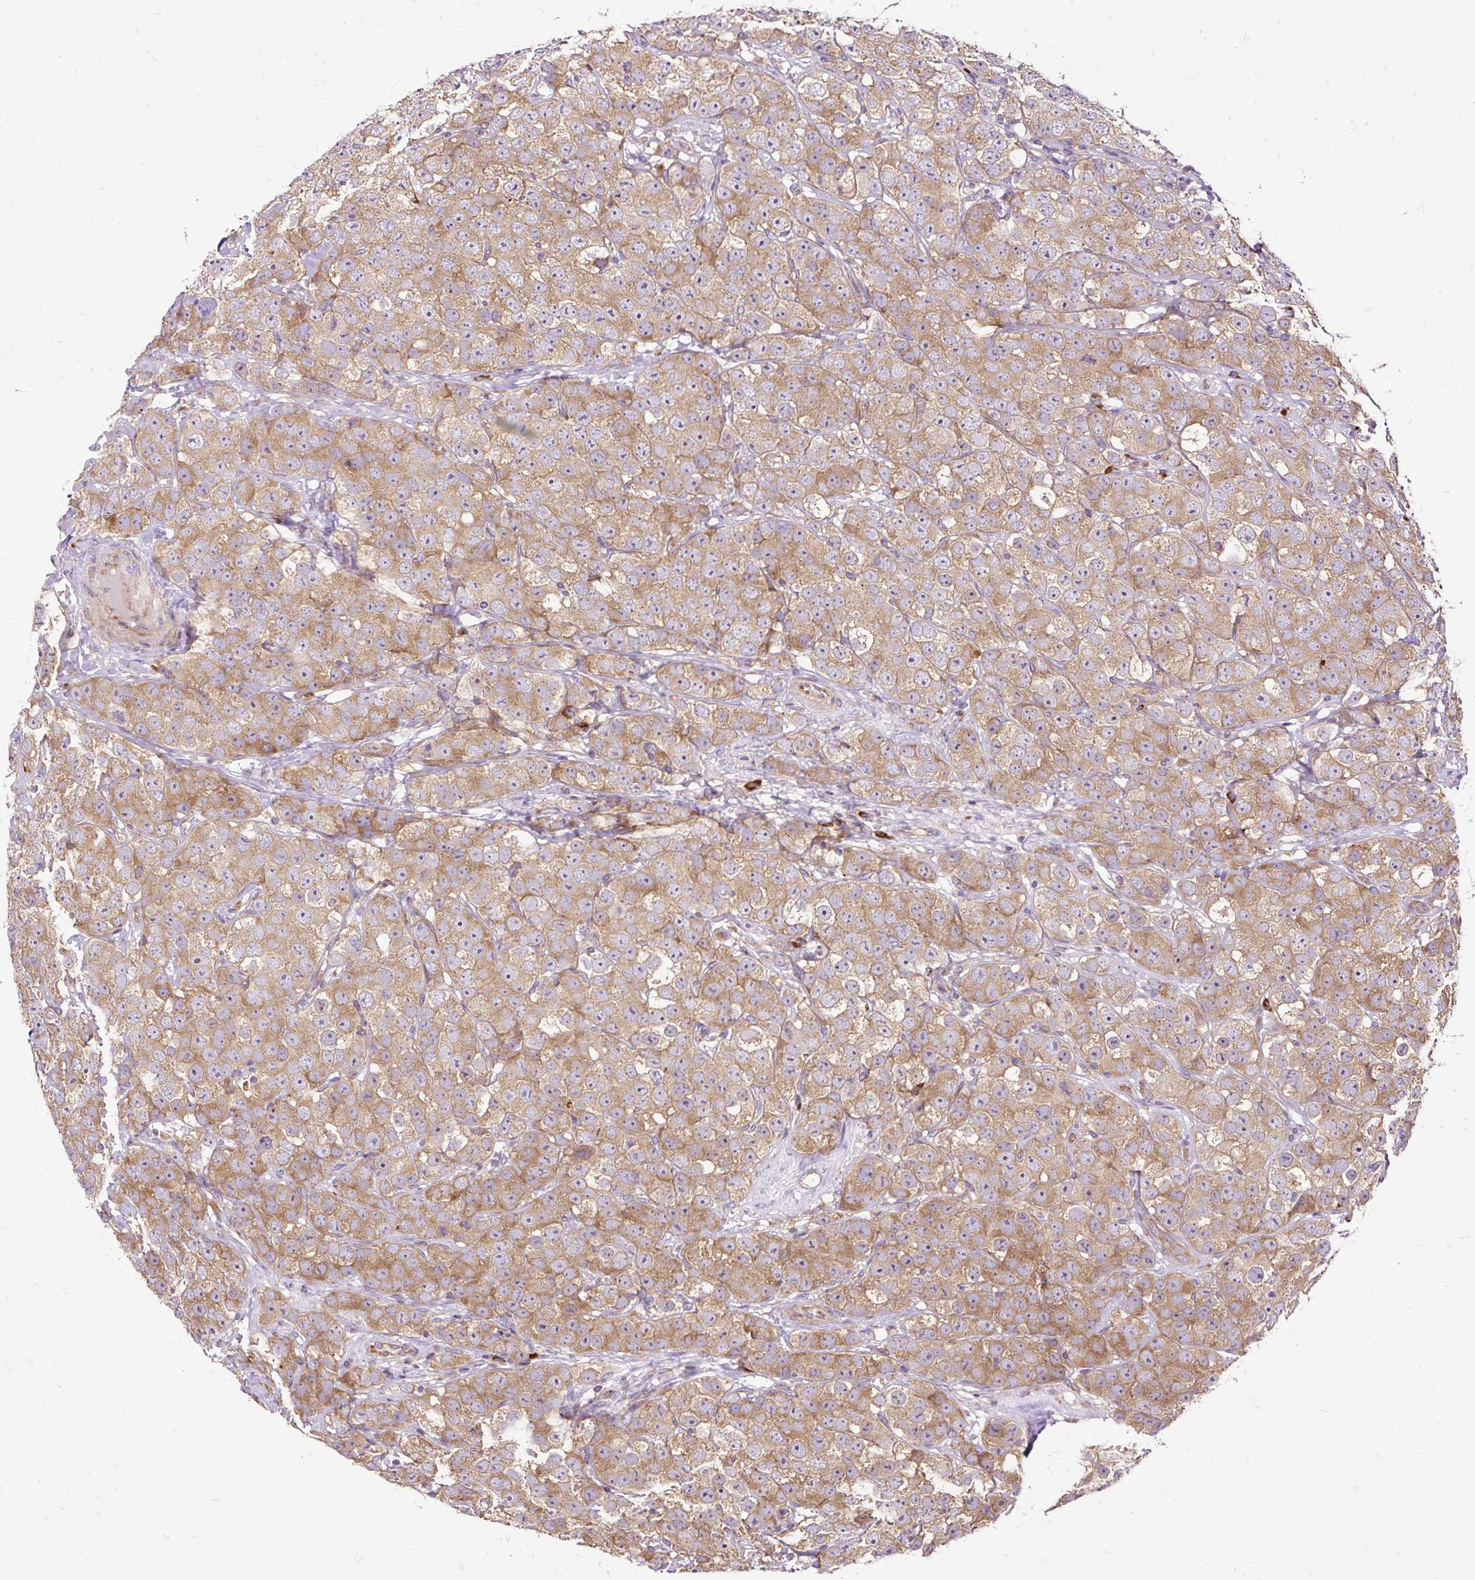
{"staining": {"intensity": "moderate", "quantity": ">75%", "location": "cytoplasmic/membranous"}, "tissue": "testis cancer", "cell_type": "Tumor cells", "image_type": "cancer", "snomed": [{"axis": "morphology", "description": "Seminoma, NOS"}, {"axis": "topography", "description": "Testis"}], "caption": "Human testis cancer stained with a brown dye reveals moderate cytoplasmic/membranous positive expression in approximately >75% of tumor cells.", "gene": "RPS5", "patient": {"sex": "male", "age": 28}}